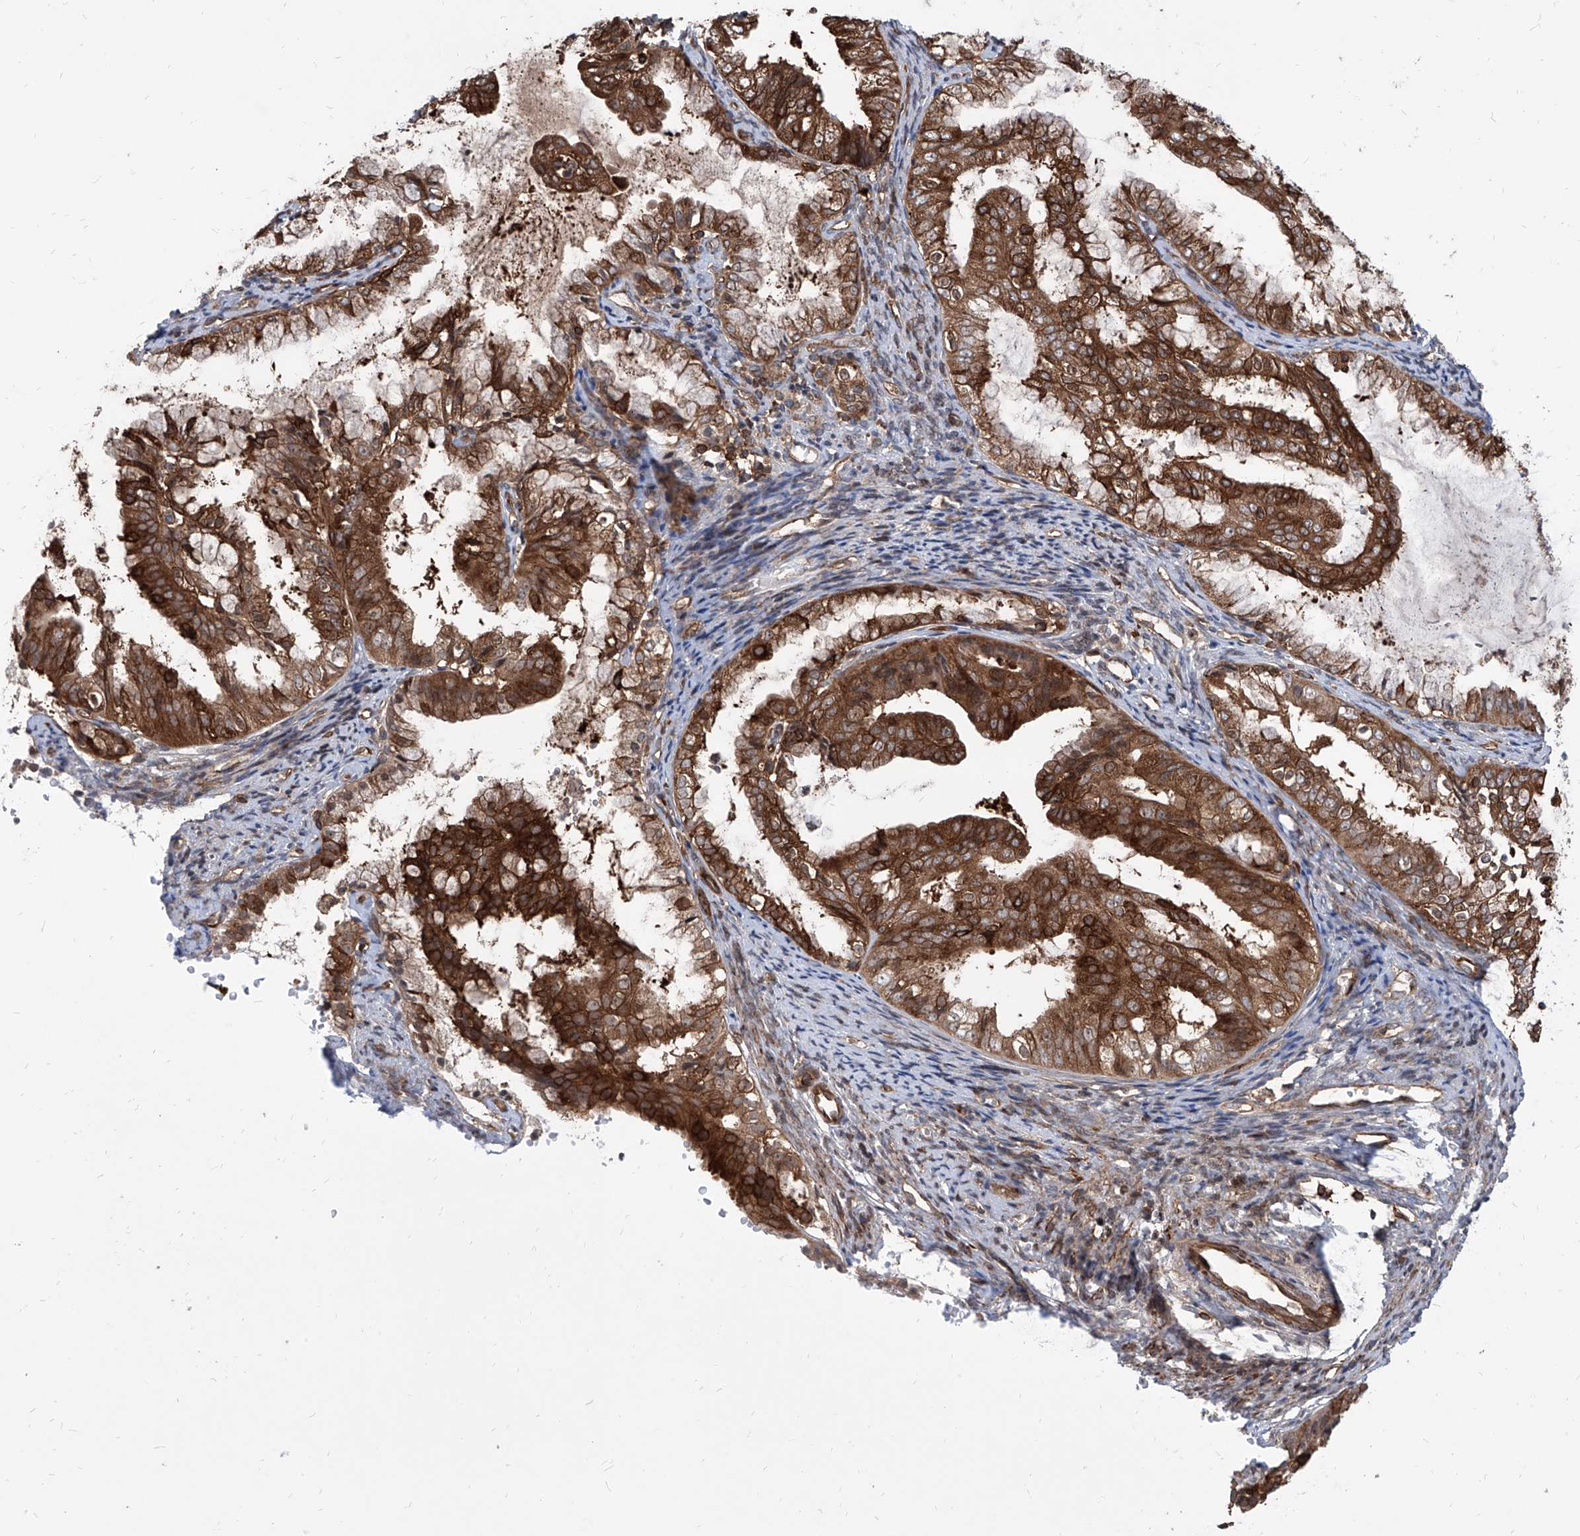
{"staining": {"intensity": "strong", "quantity": ">75%", "location": "cytoplasmic/membranous"}, "tissue": "endometrial cancer", "cell_type": "Tumor cells", "image_type": "cancer", "snomed": [{"axis": "morphology", "description": "Adenocarcinoma, NOS"}, {"axis": "topography", "description": "Endometrium"}], "caption": "Protein expression analysis of human endometrial cancer (adenocarcinoma) reveals strong cytoplasmic/membranous positivity in approximately >75% of tumor cells.", "gene": "MAGED2", "patient": {"sex": "female", "age": 63}}